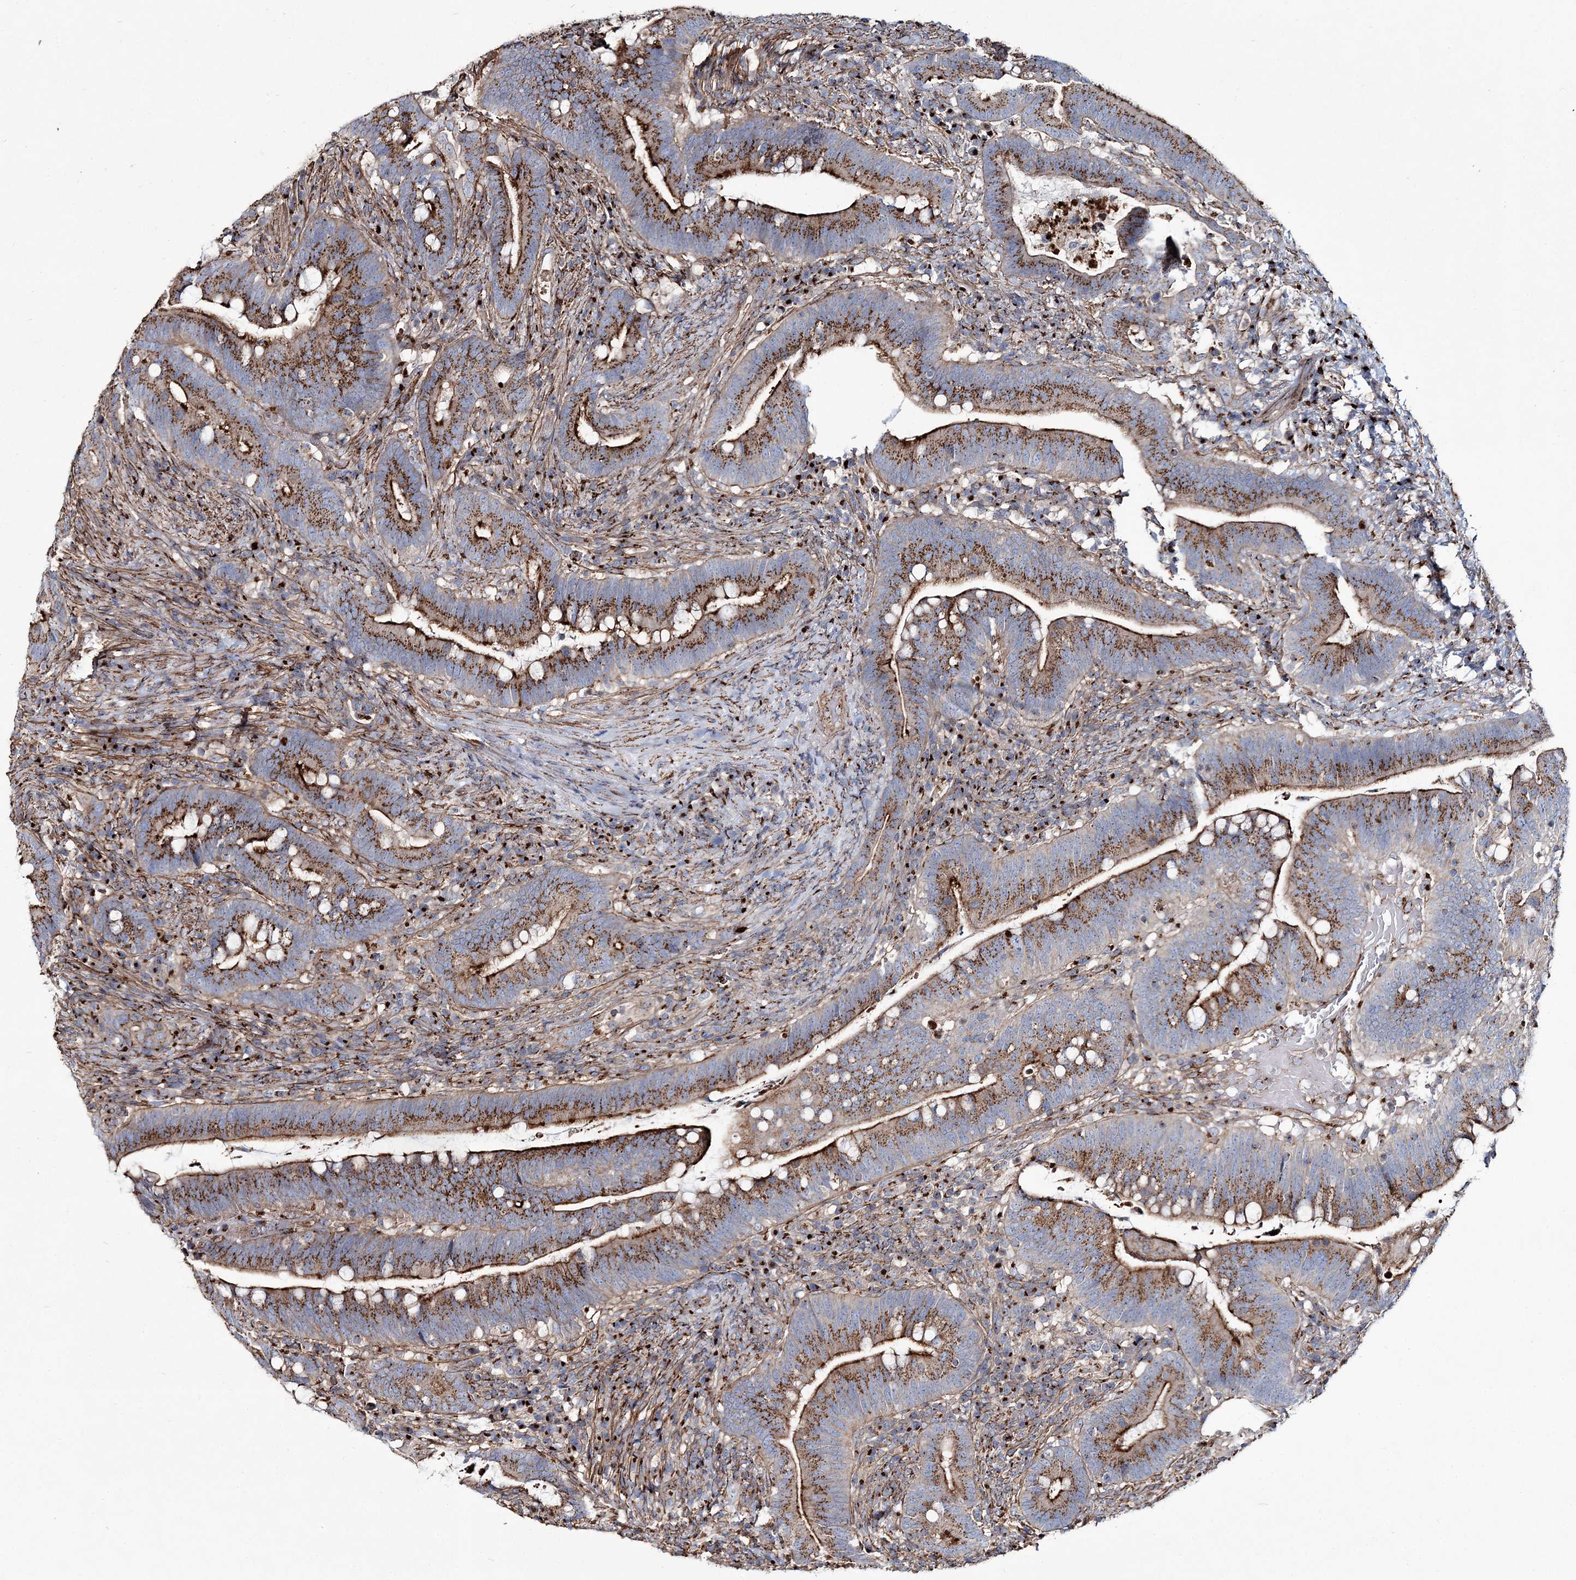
{"staining": {"intensity": "strong", "quantity": ">75%", "location": "cytoplasmic/membranous"}, "tissue": "colorectal cancer", "cell_type": "Tumor cells", "image_type": "cancer", "snomed": [{"axis": "morphology", "description": "Adenocarcinoma, NOS"}, {"axis": "topography", "description": "Colon"}], "caption": "Protein expression by immunohistochemistry demonstrates strong cytoplasmic/membranous positivity in approximately >75% of tumor cells in colorectal cancer (adenocarcinoma).", "gene": "MAN1A2", "patient": {"sex": "female", "age": 66}}